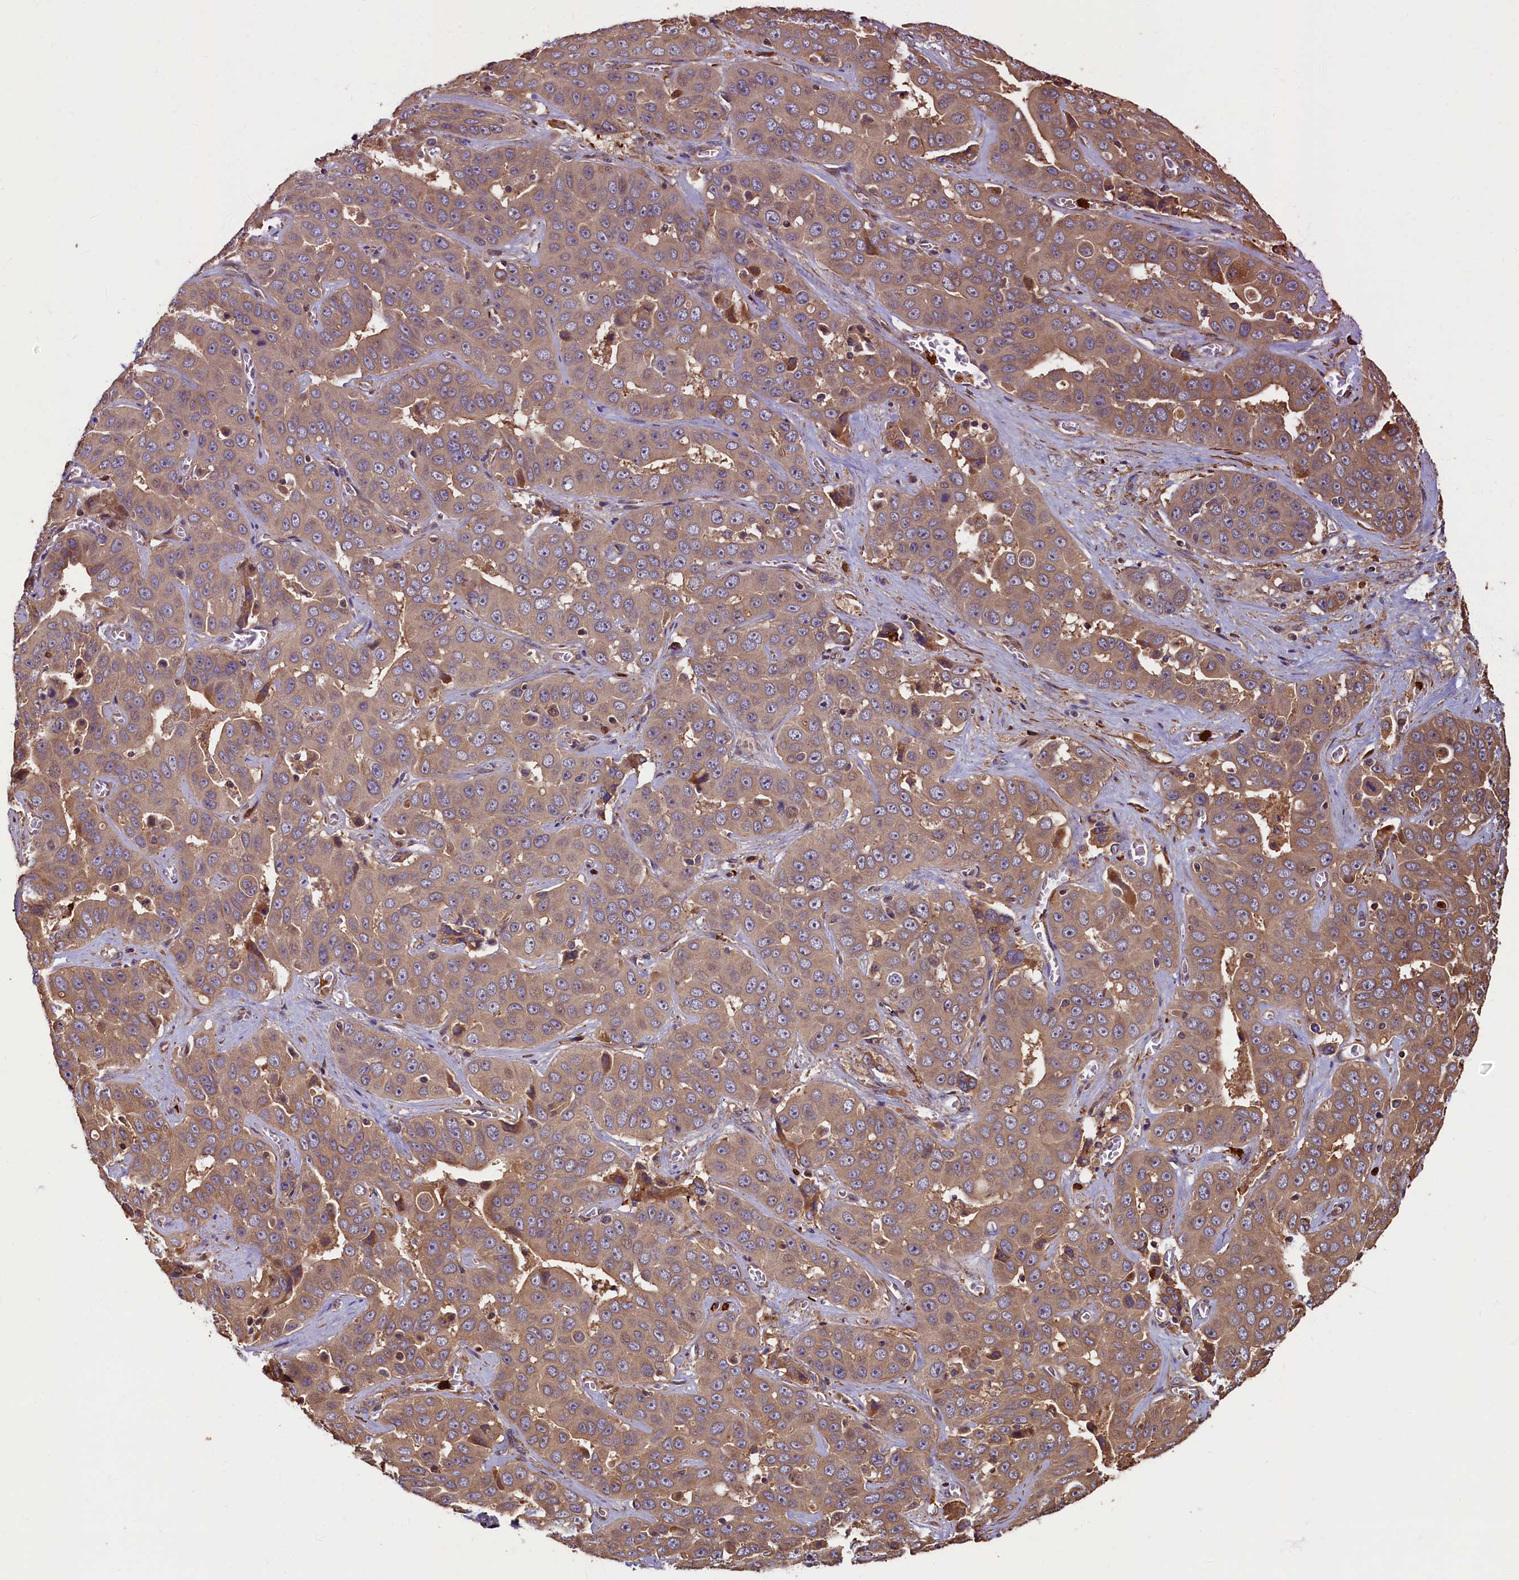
{"staining": {"intensity": "moderate", "quantity": ">75%", "location": "cytoplasmic/membranous"}, "tissue": "liver cancer", "cell_type": "Tumor cells", "image_type": "cancer", "snomed": [{"axis": "morphology", "description": "Cholangiocarcinoma"}, {"axis": "topography", "description": "Liver"}], "caption": "Tumor cells demonstrate medium levels of moderate cytoplasmic/membranous positivity in about >75% of cells in liver cancer.", "gene": "CCDC102B", "patient": {"sex": "female", "age": 52}}